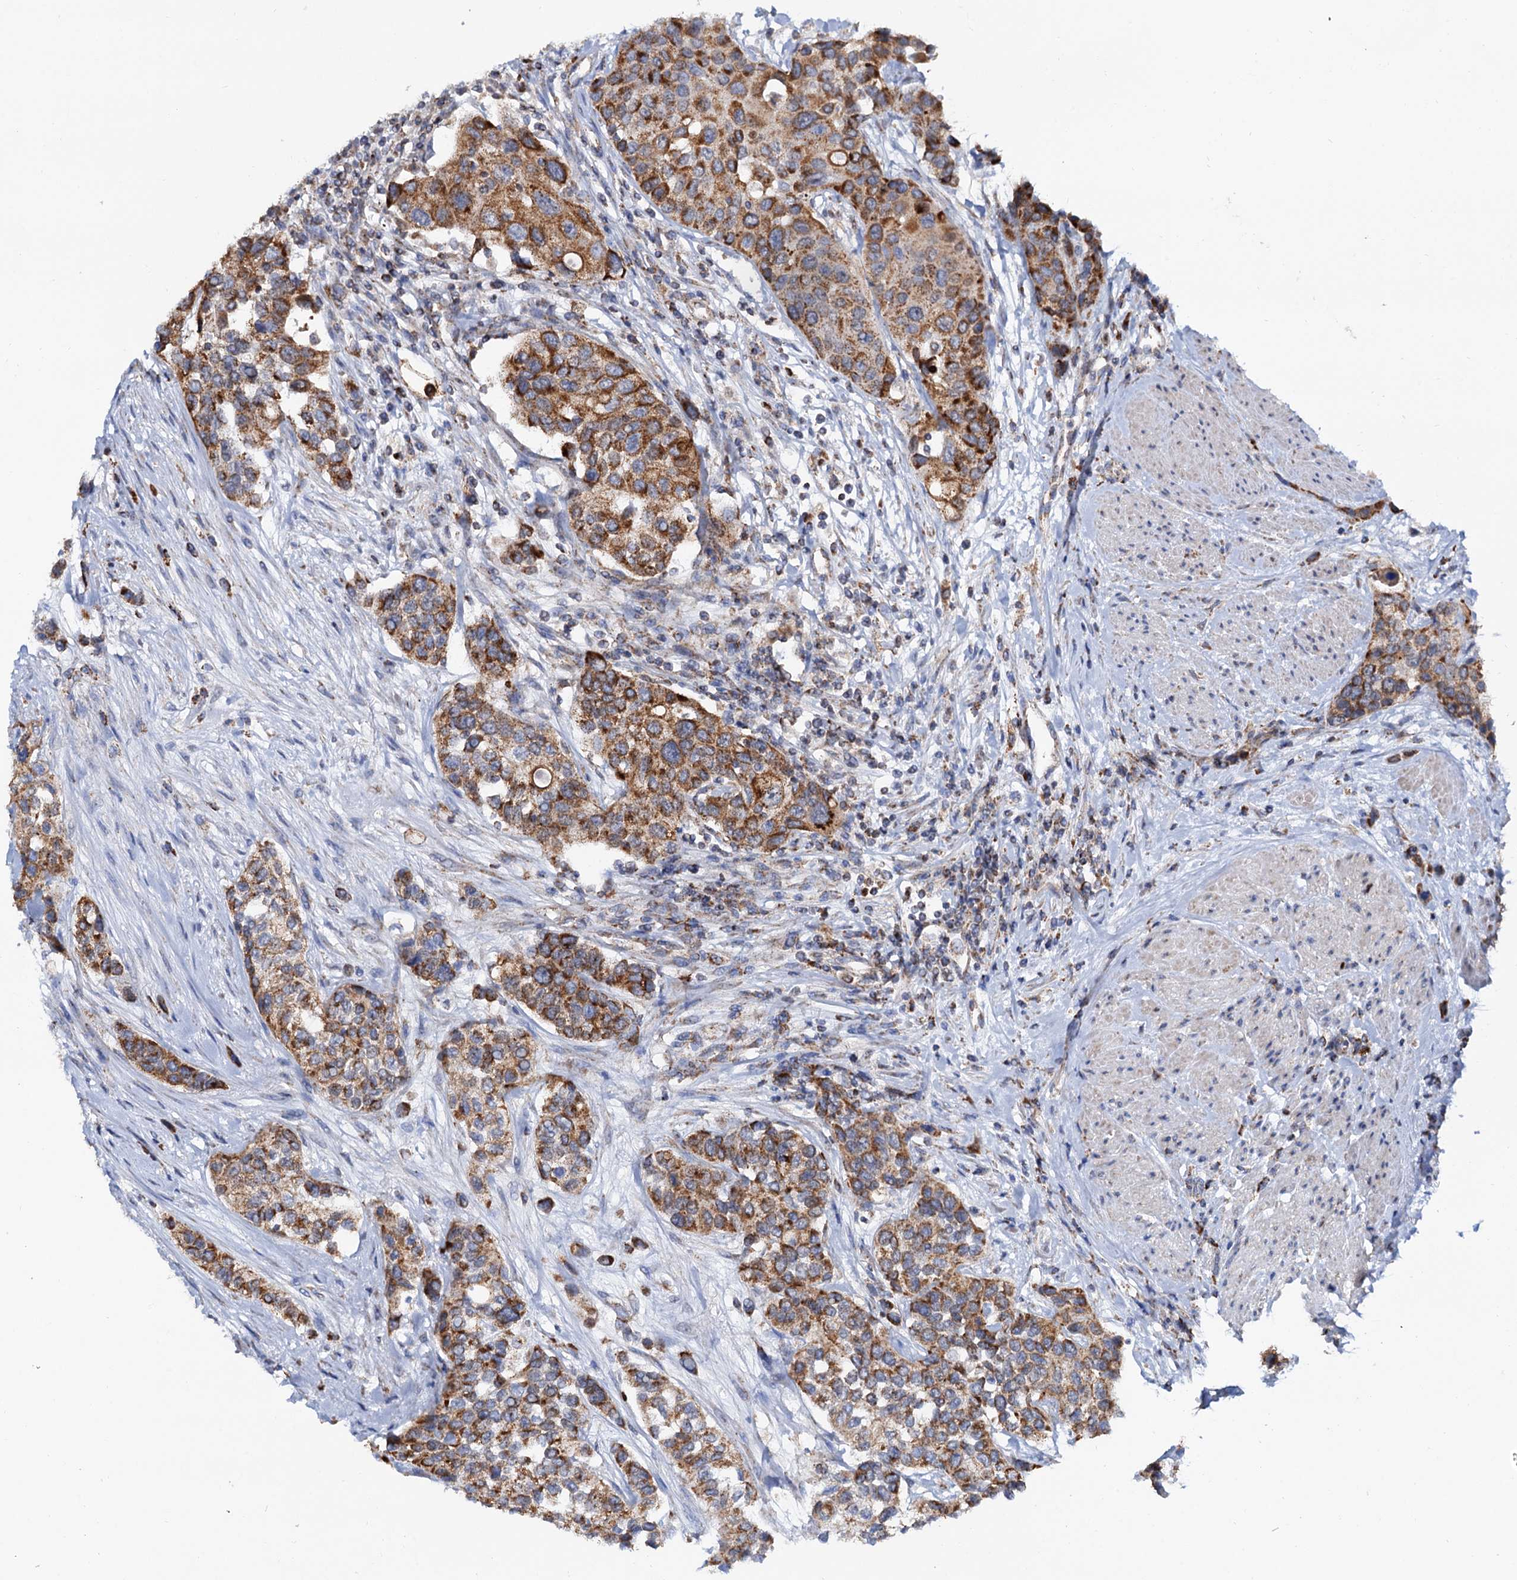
{"staining": {"intensity": "moderate", "quantity": ">75%", "location": "cytoplasmic/membranous"}, "tissue": "urothelial cancer", "cell_type": "Tumor cells", "image_type": "cancer", "snomed": [{"axis": "morphology", "description": "Normal tissue, NOS"}, {"axis": "morphology", "description": "Urothelial carcinoma, High grade"}, {"axis": "topography", "description": "Vascular tissue"}, {"axis": "topography", "description": "Urinary bladder"}], "caption": "Immunohistochemical staining of human high-grade urothelial carcinoma exhibits medium levels of moderate cytoplasmic/membranous staining in approximately >75% of tumor cells. (DAB (3,3'-diaminobenzidine) IHC with brightfield microscopy, high magnification).", "gene": "C2CD3", "patient": {"sex": "female", "age": 56}}